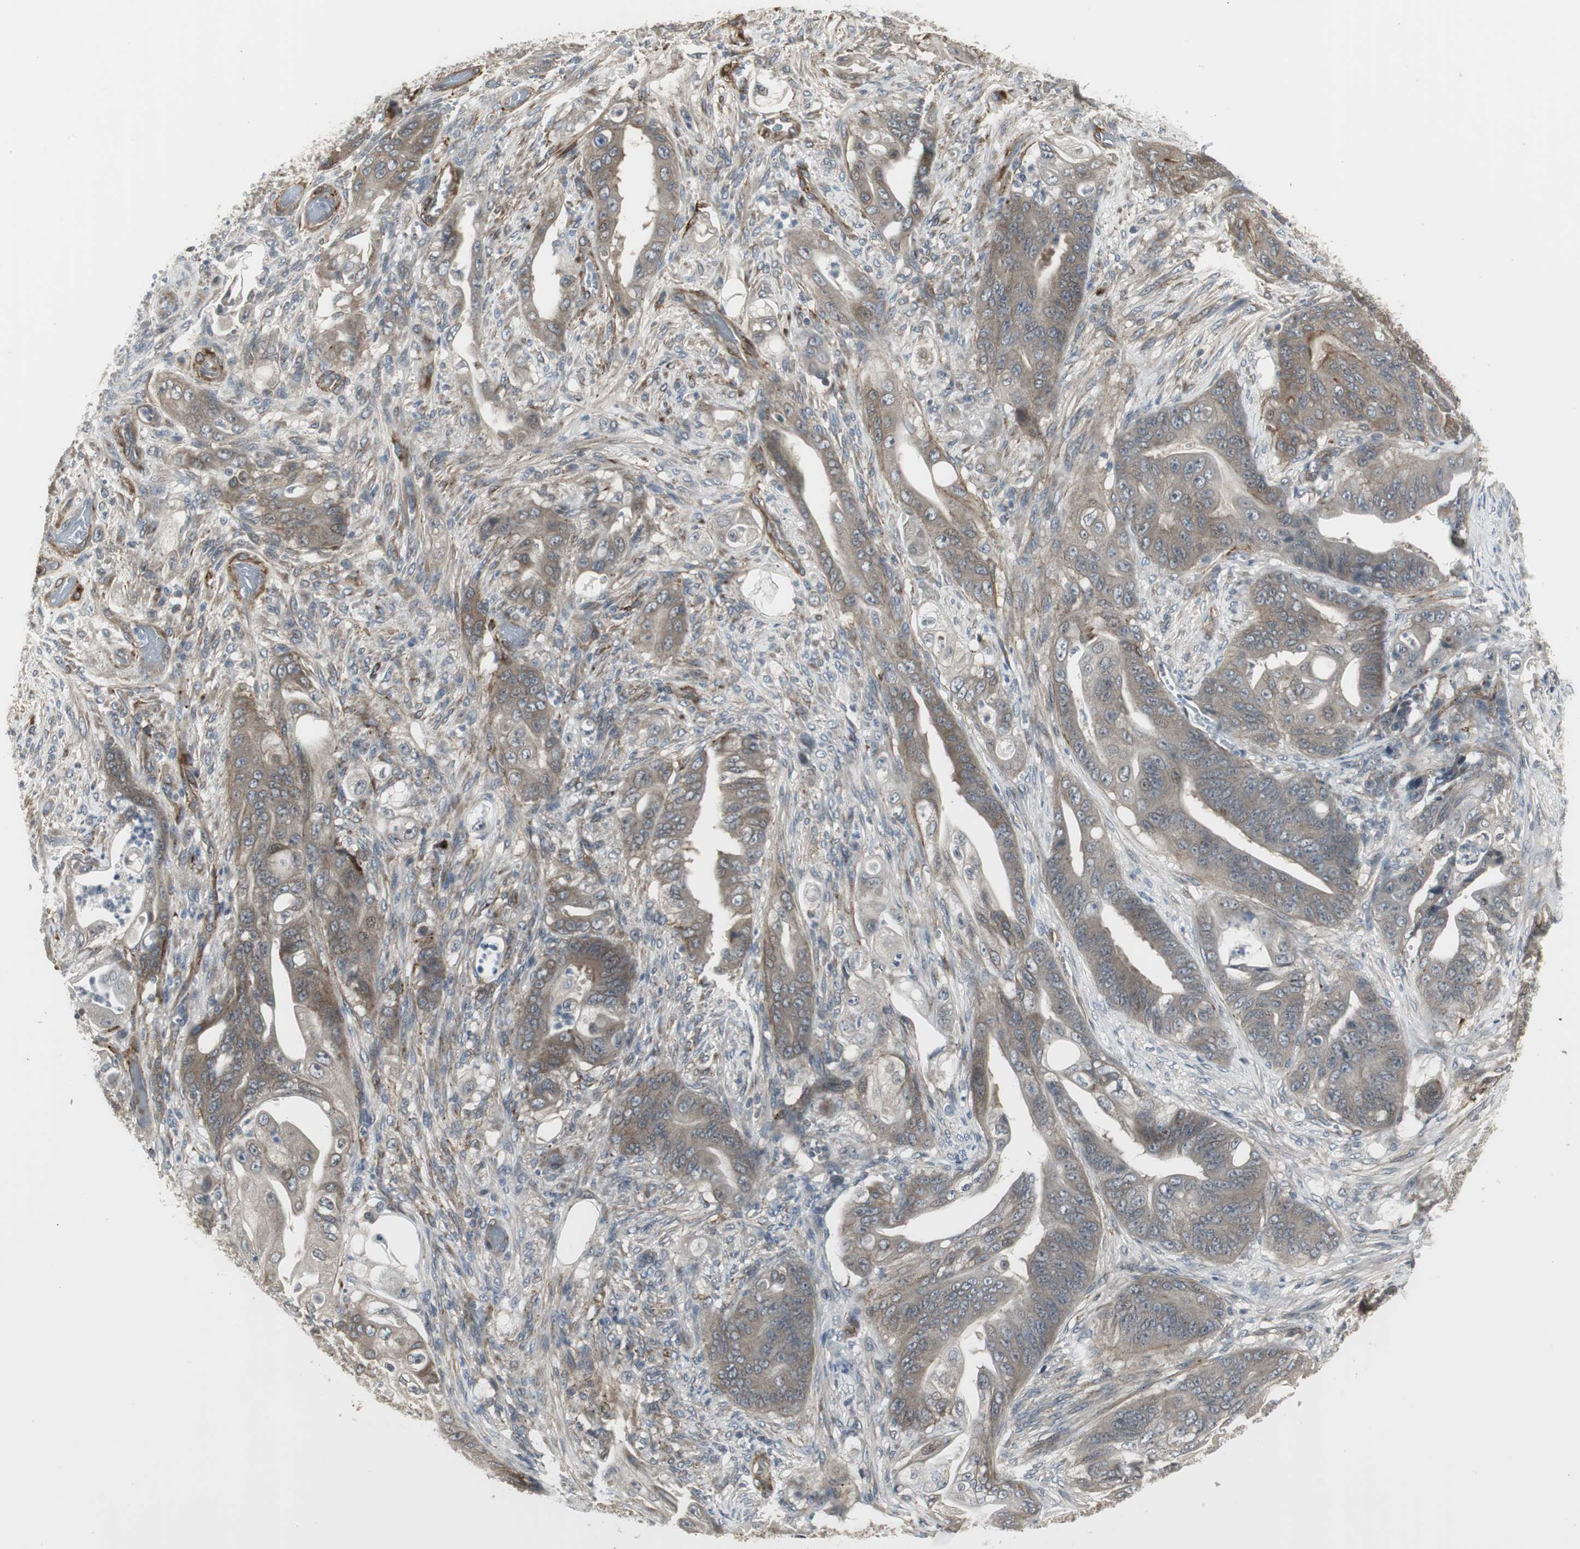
{"staining": {"intensity": "weak", "quantity": "25%-75%", "location": "cytoplasmic/membranous"}, "tissue": "stomach cancer", "cell_type": "Tumor cells", "image_type": "cancer", "snomed": [{"axis": "morphology", "description": "Adenocarcinoma, NOS"}, {"axis": "topography", "description": "Stomach"}], "caption": "Immunohistochemistry (IHC) of stomach adenocarcinoma exhibits low levels of weak cytoplasmic/membranous expression in approximately 25%-75% of tumor cells.", "gene": "SCYL3", "patient": {"sex": "female", "age": 73}}